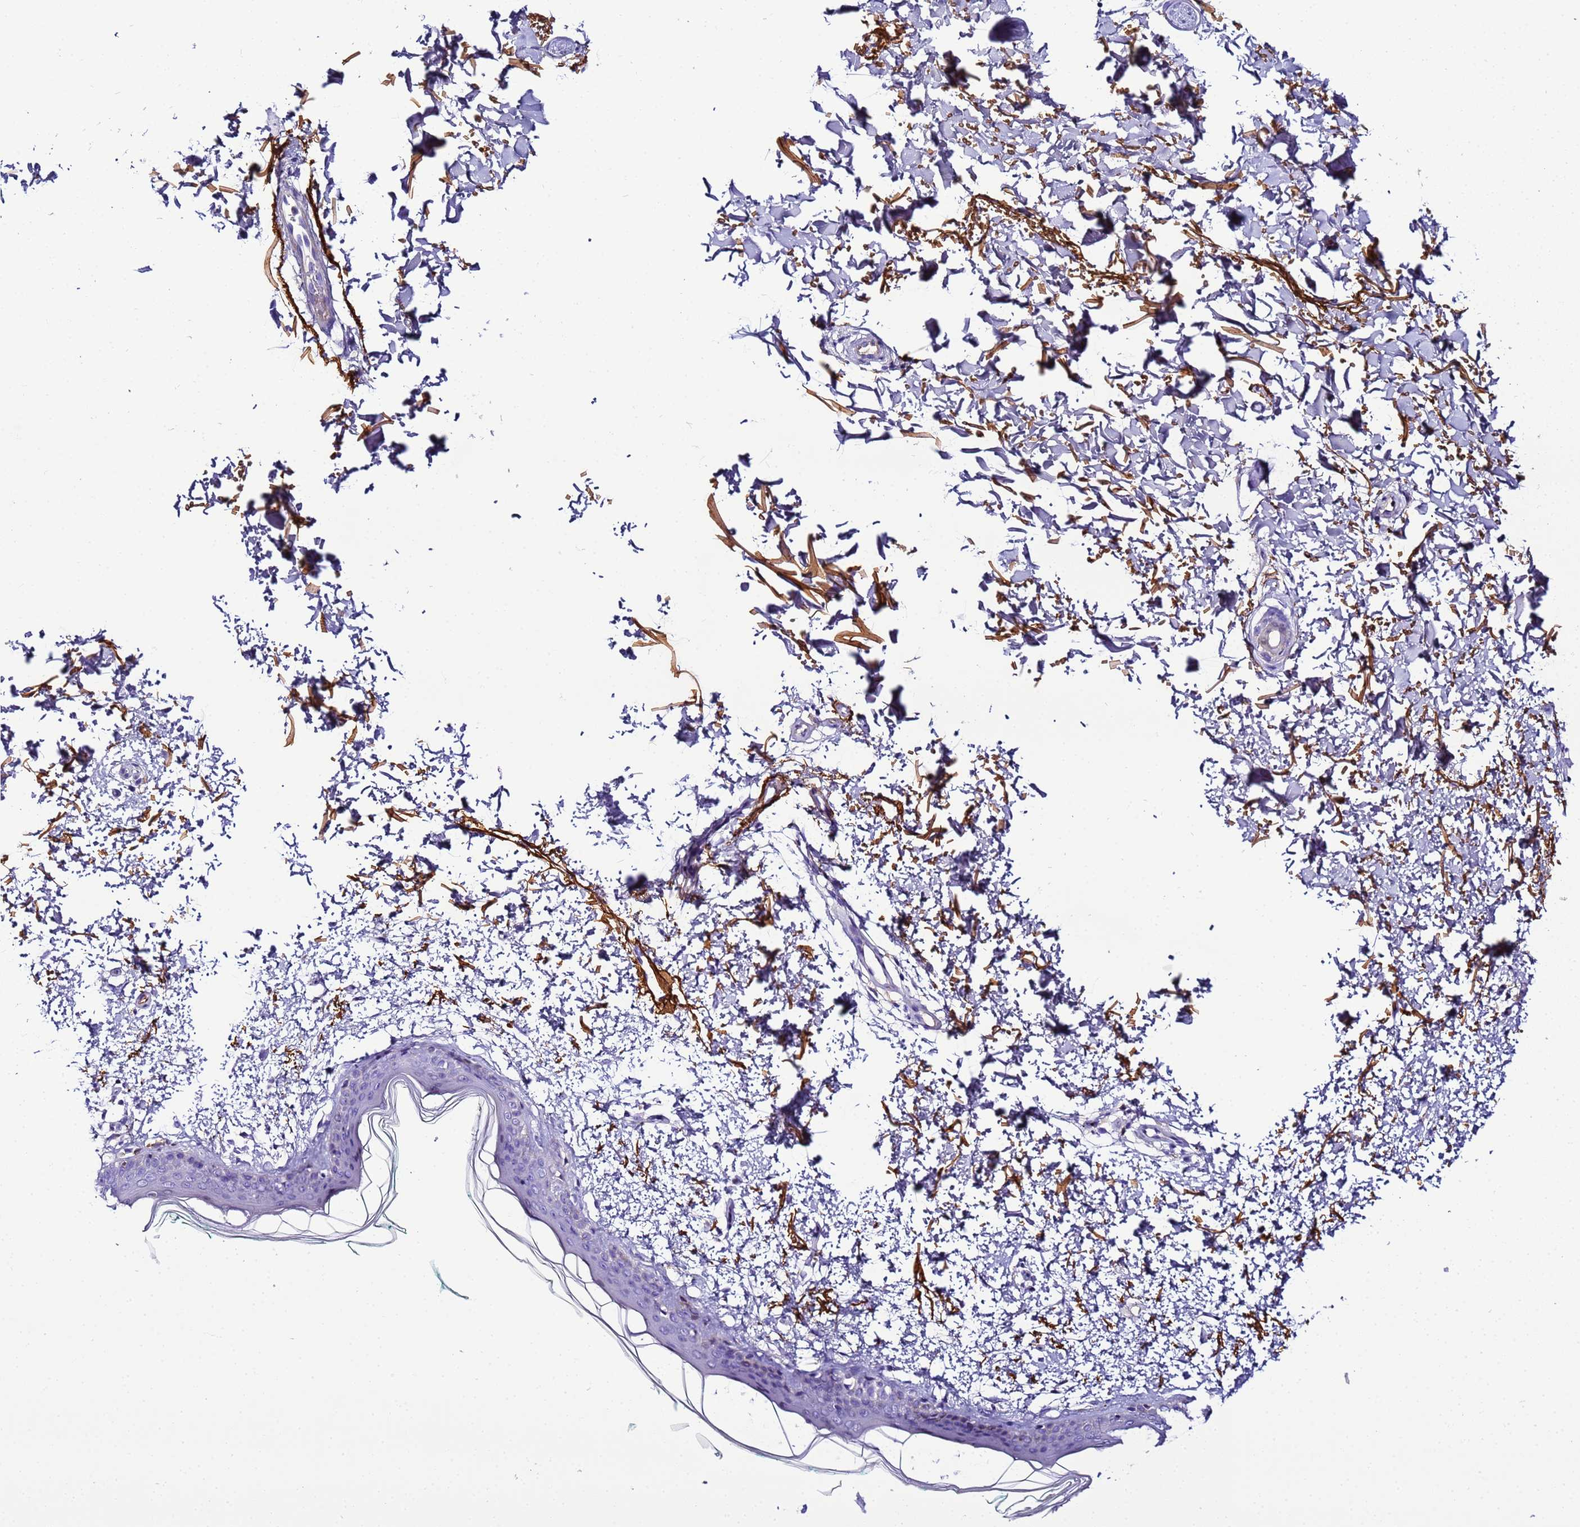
{"staining": {"intensity": "negative", "quantity": "none", "location": "none"}, "tissue": "skin", "cell_type": "Fibroblasts", "image_type": "normal", "snomed": [{"axis": "morphology", "description": "Normal tissue, NOS"}, {"axis": "topography", "description": "Skin"}], "caption": "Fibroblasts are negative for protein expression in normal human skin. Brightfield microscopy of immunohistochemistry (IHC) stained with DAB (3,3'-diaminobenzidine) (brown) and hematoxylin (blue), captured at high magnification.", "gene": "CFHR1", "patient": {"sex": "male", "age": 66}}